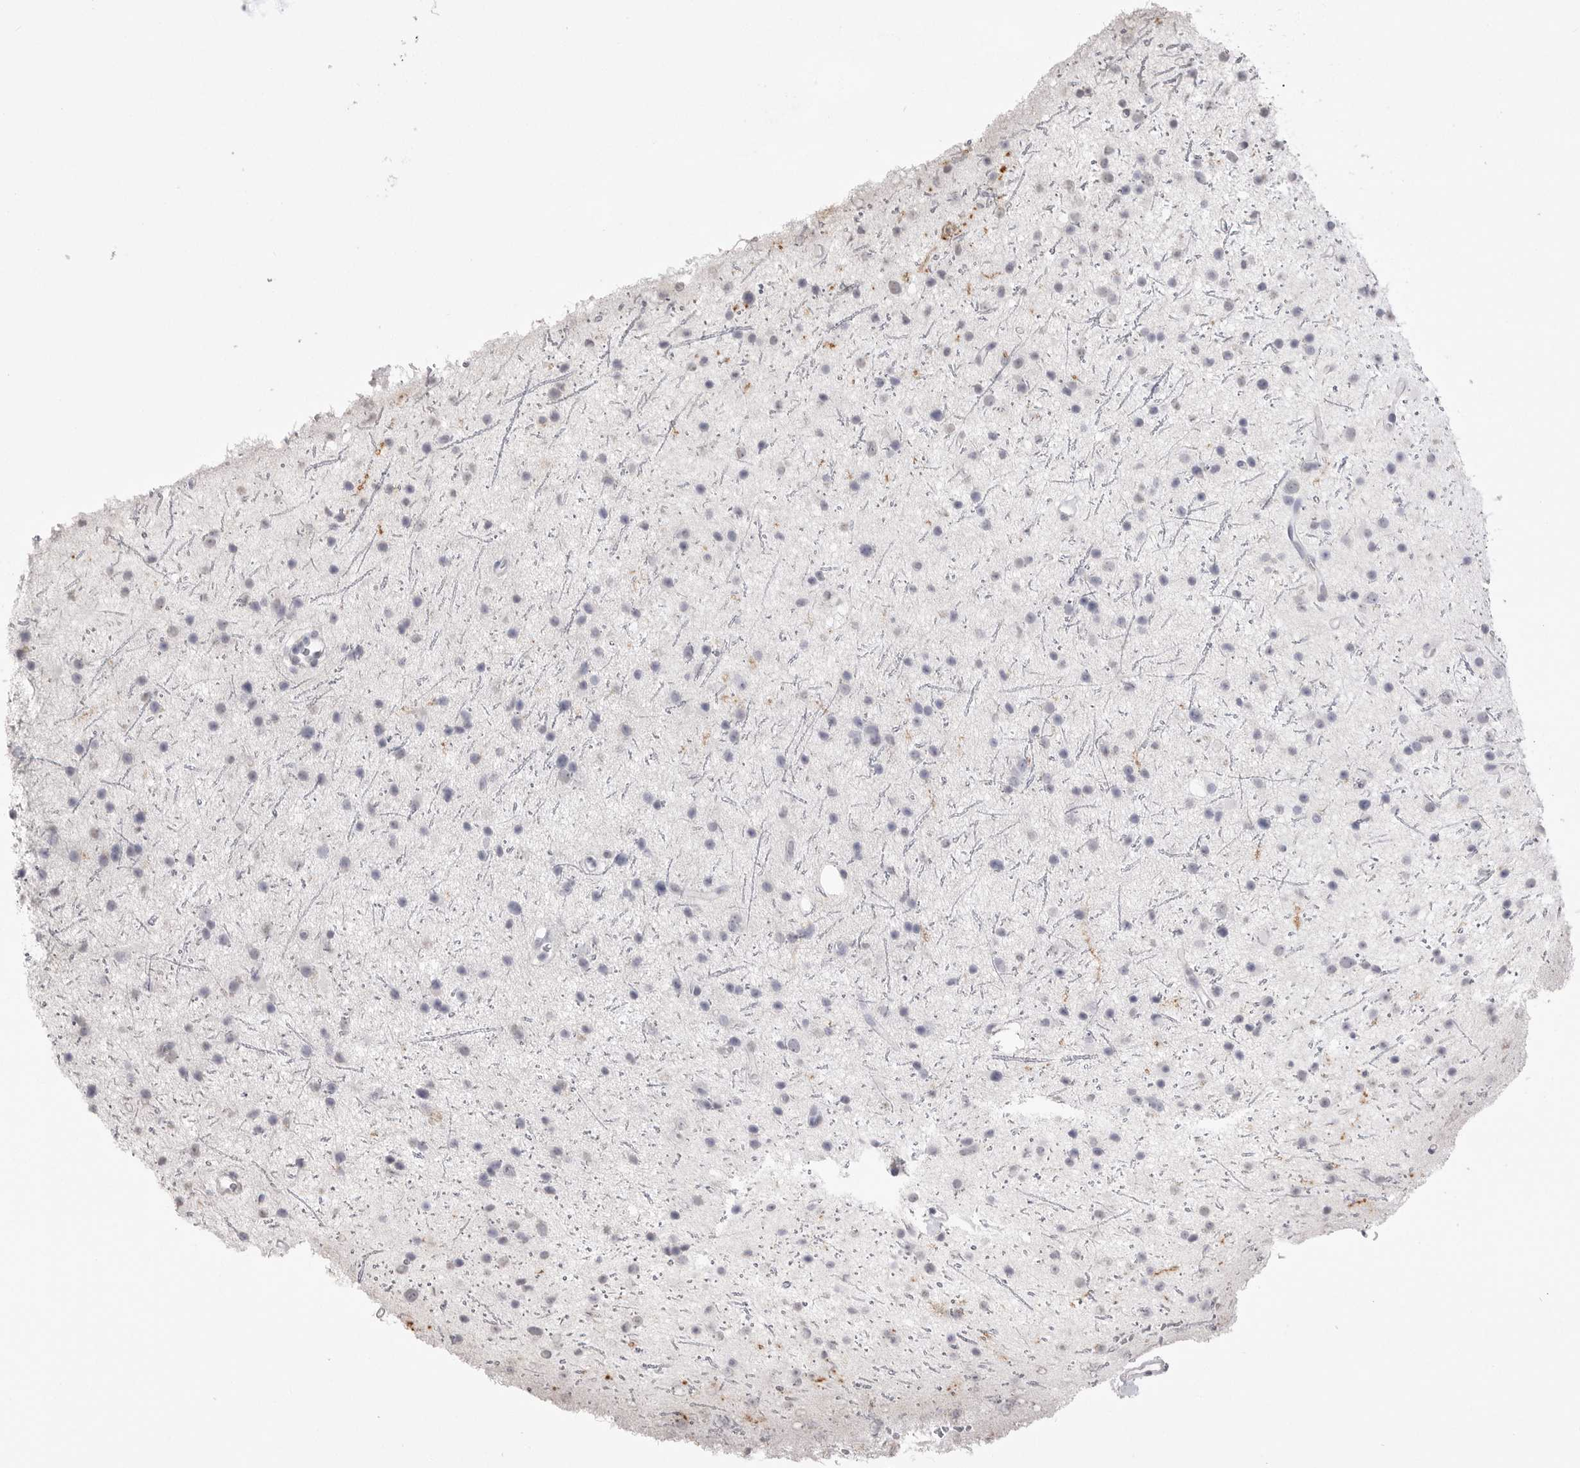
{"staining": {"intensity": "weak", "quantity": "<25%", "location": "nuclear"}, "tissue": "glioma", "cell_type": "Tumor cells", "image_type": "cancer", "snomed": [{"axis": "morphology", "description": "Glioma, malignant, Low grade"}, {"axis": "topography", "description": "Cerebral cortex"}], "caption": "Human malignant glioma (low-grade) stained for a protein using IHC displays no expression in tumor cells.", "gene": "ICAM5", "patient": {"sex": "female", "age": 39}}